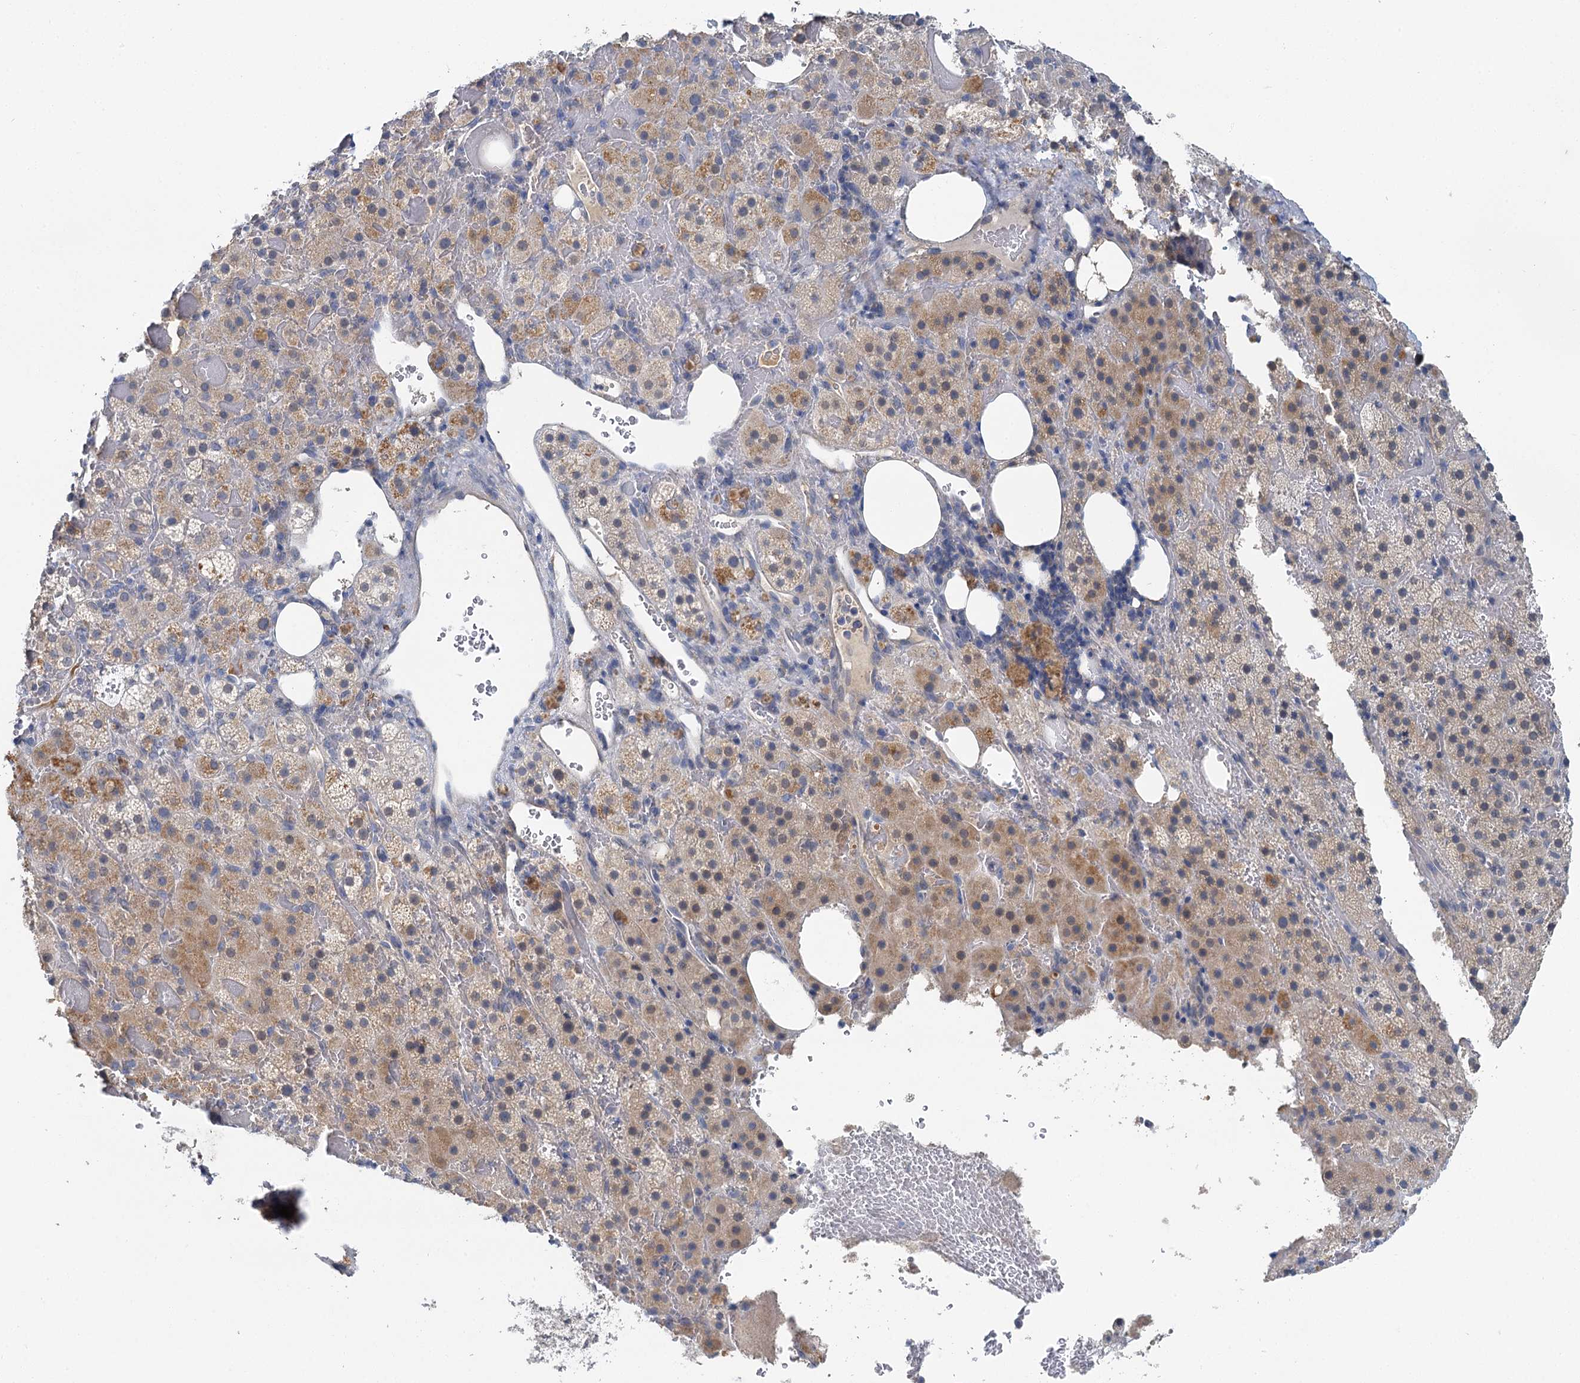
{"staining": {"intensity": "weak", "quantity": "25%-75%", "location": "cytoplasmic/membranous"}, "tissue": "adrenal gland", "cell_type": "Glandular cells", "image_type": "normal", "snomed": [{"axis": "morphology", "description": "Normal tissue, NOS"}, {"axis": "topography", "description": "Adrenal gland"}], "caption": "Human adrenal gland stained for a protein (brown) reveals weak cytoplasmic/membranous positive expression in approximately 25%-75% of glandular cells.", "gene": "SPINK9", "patient": {"sex": "female", "age": 59}}